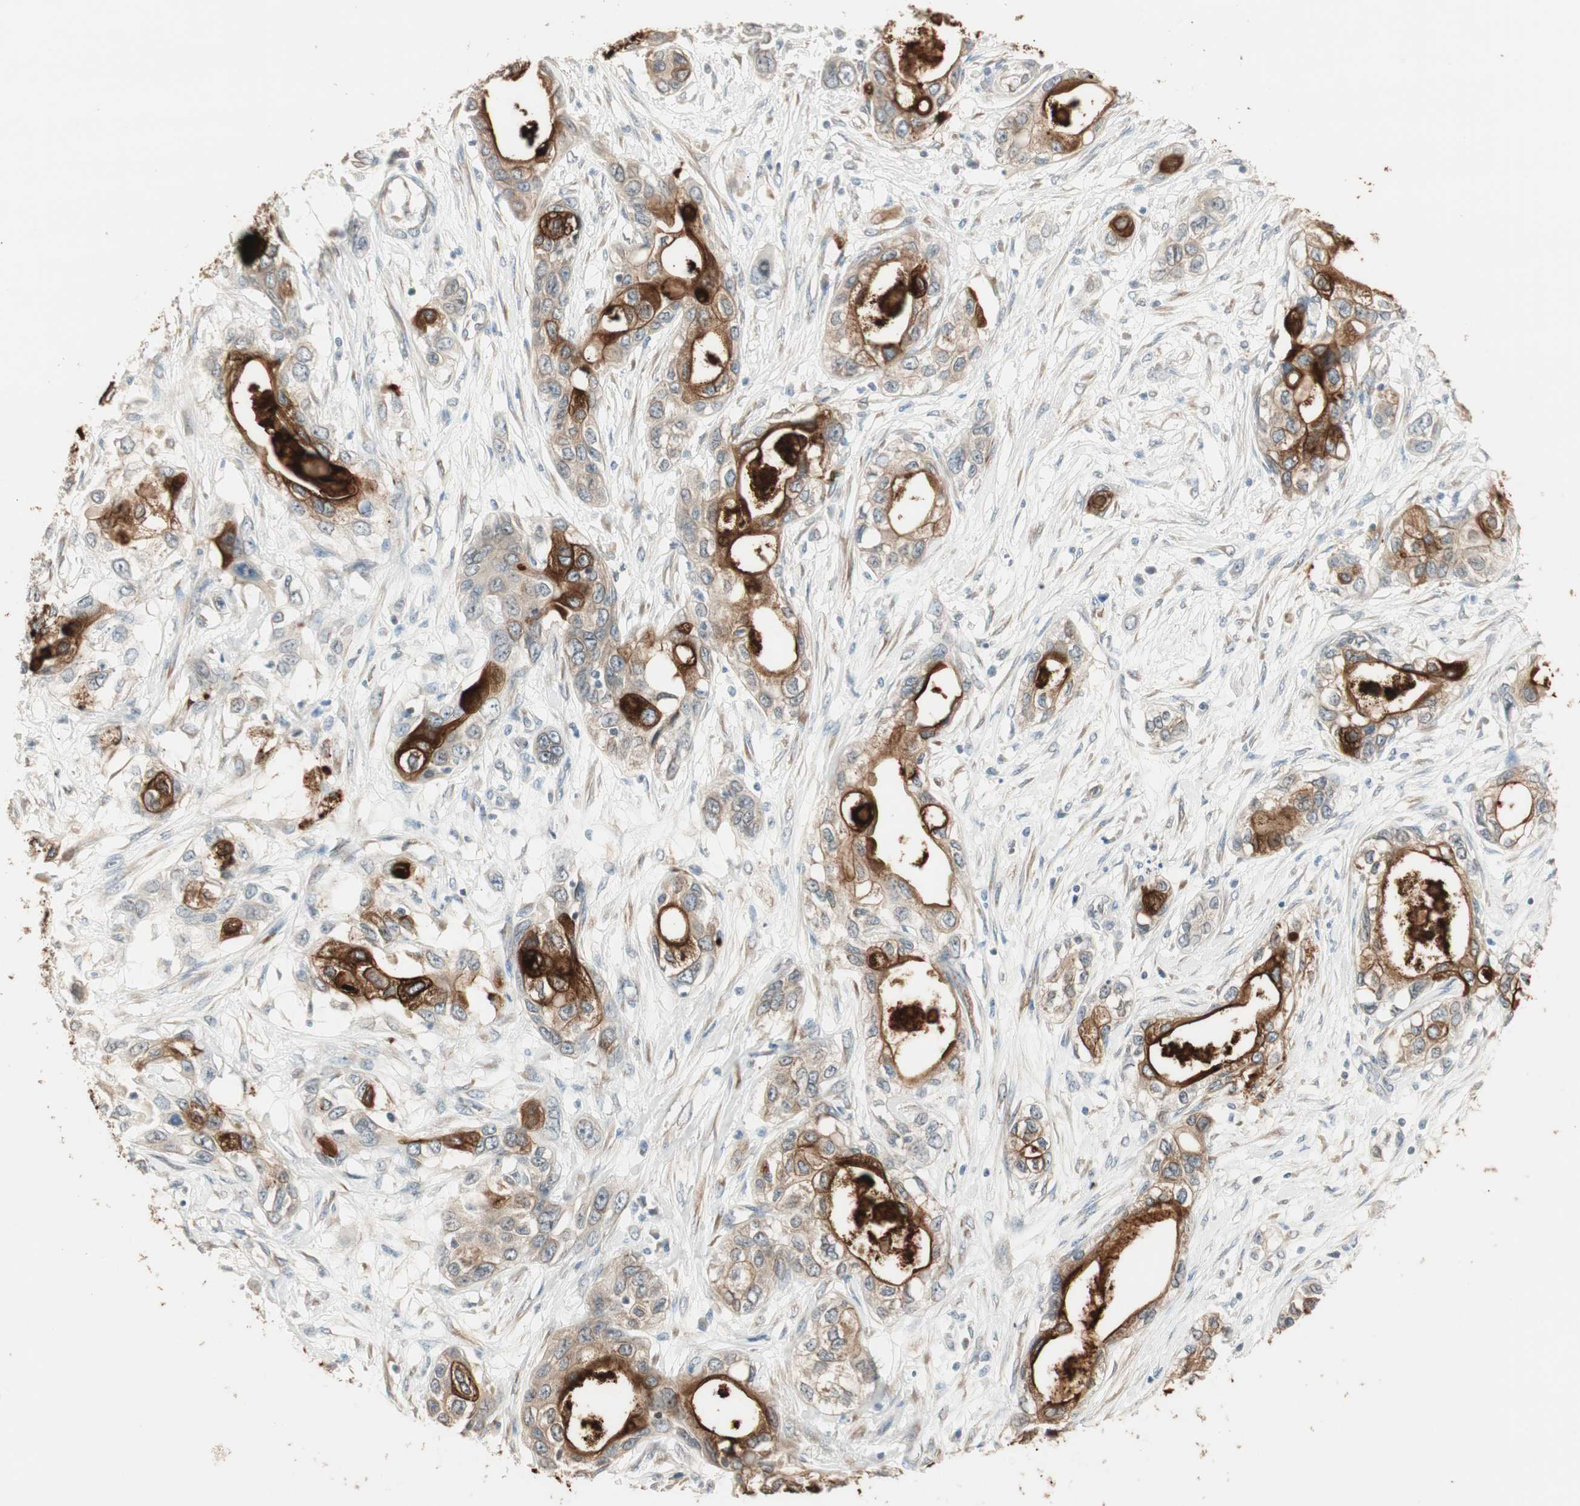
{"staining": {"intensity": "strong", "quantity": "25%-75%", "location": "cytoplasmic/membranous"}, "tissue": "pancreatic cancer", "cell_type": "Tumor cells", "image_type": "cancer", "snomed": [{"axis": "morphology", "description": "Adenocarcinoma, NOS"}, {"axis": "topography", "description": "Pancreas"}], "caption": "Adenocarcinoma (pancreatic) stained with IHC demonstrates strong cytoplasmic/membranous expression in about 25%-75% of tumor cells. The staining was performed using DAB, with brown indicating positive protein expression. Nuclei are stained blue with hematoxylin.", "gene": "TASOR", "patient": {"sex": "female", "age": 70}}